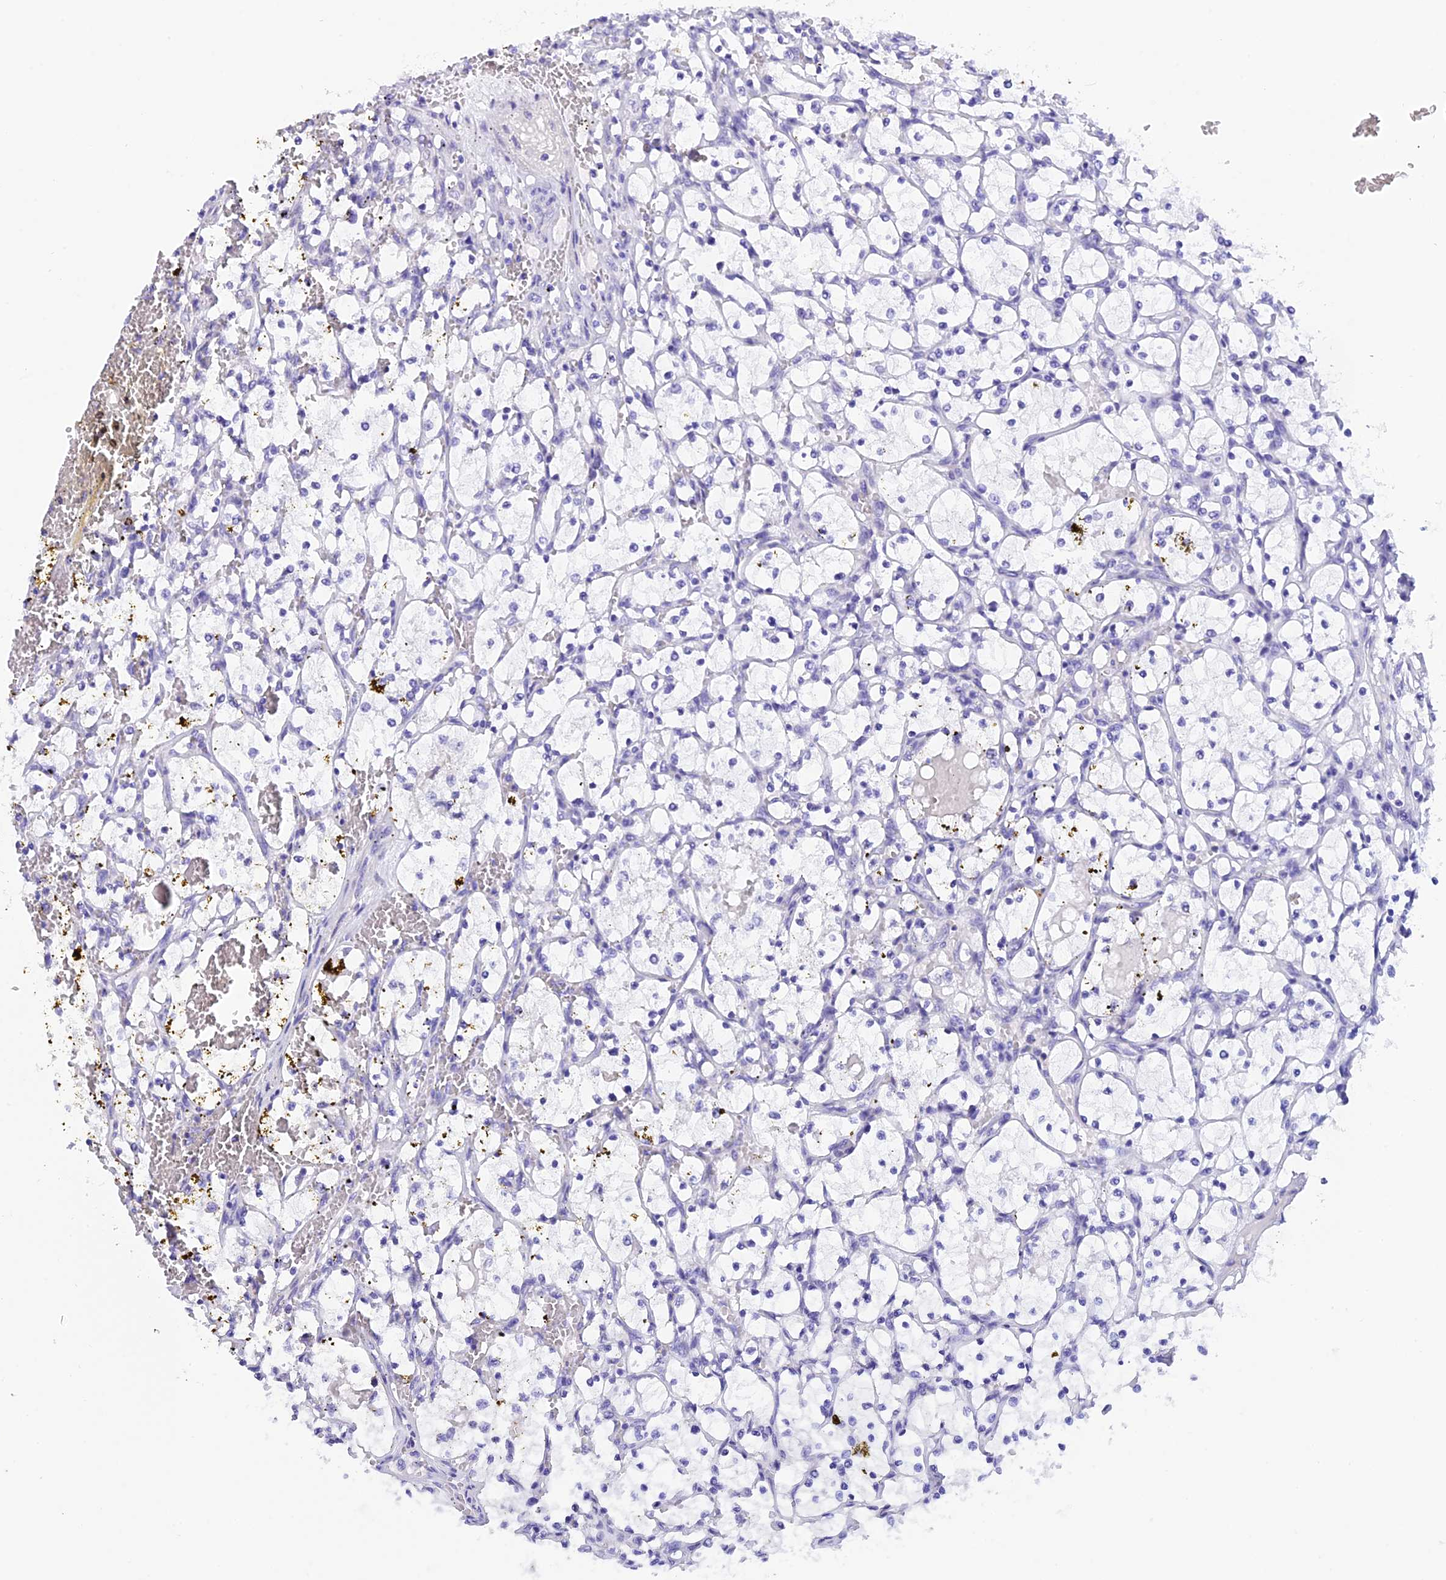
{"staining": {"intensity": "negative", "quantity": "none", "location": "none"}, "tissue": "renal cancer", "cell_type": "Tumor cells", "image_type": "cancer", "snomed": [{"axis": "morphology", "description": "Adenocarcinoma, NOS"}, {"axis": "topography", "description": "Kidney"}], "caption": "Tumor cells show no significant protein expression in renal adenocarcinoma. The staining is performed using DAB brown chromogen with nuclei counter-stained in using hematoxylin.", "gene": "C17orf67", "patient": {"sex": "female", "age": 69}}